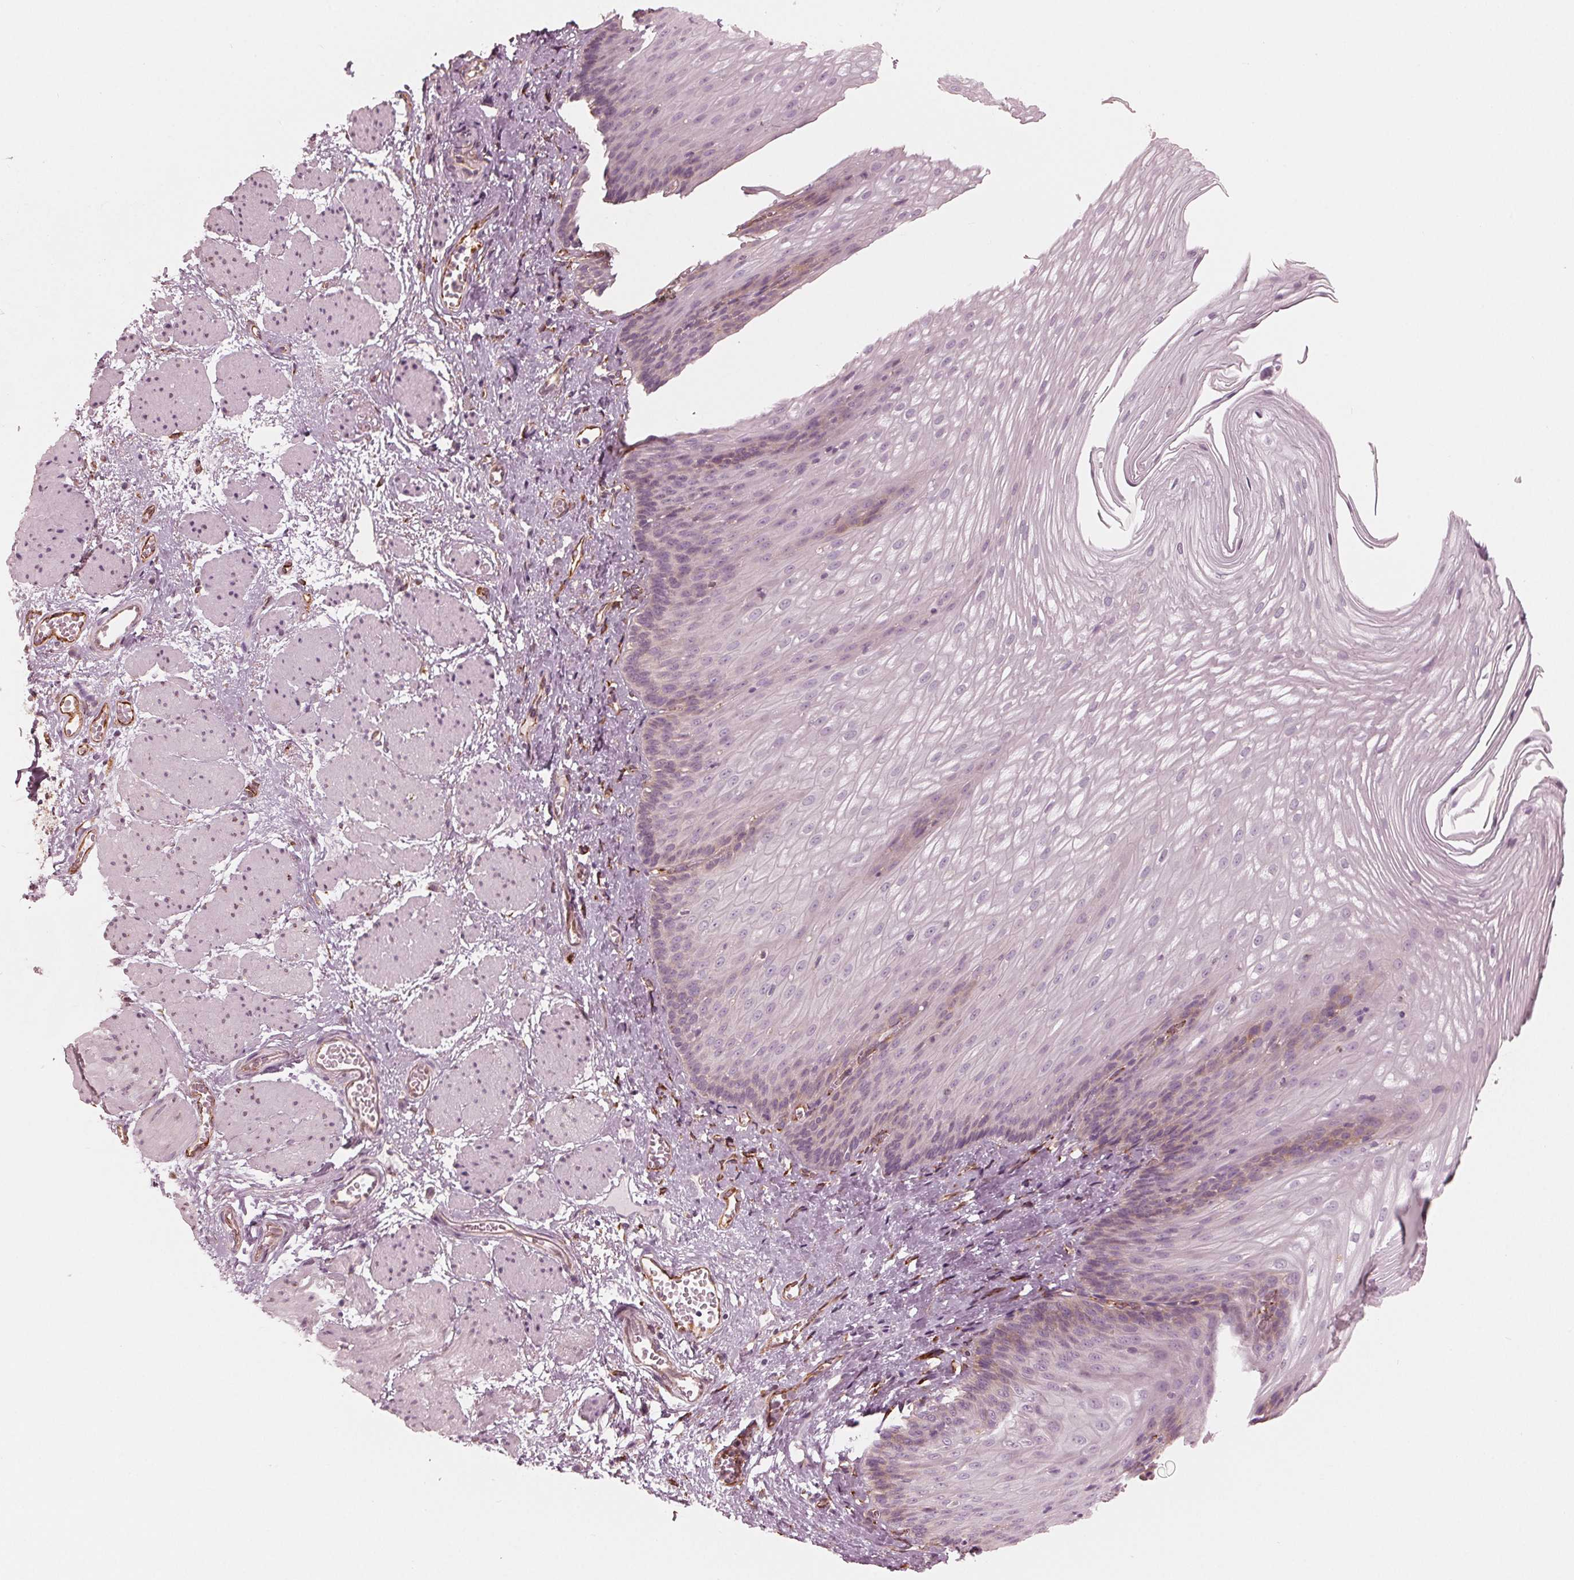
{"staining": {"intensity": "weak", "quantity": "<25%", "location": "cytoplasmic/membranous"}, "tissue": "esophagus", "cell_type": "Squamous epithelial cells", "image_type": "normal", "snomed": [{"axis": "morphology", "description": "Normal tissue, NOS"}, {"axis": "topography", "description": "Esophagus"}], "caption": "There is no significant positivity in squamous epithelial cells of esophagus. (DAB immunohistochemistry (IHC) with hematoxylin counter stain).", "gene": "IKBIP", "patient": {"sex": "male", "age": 62}}